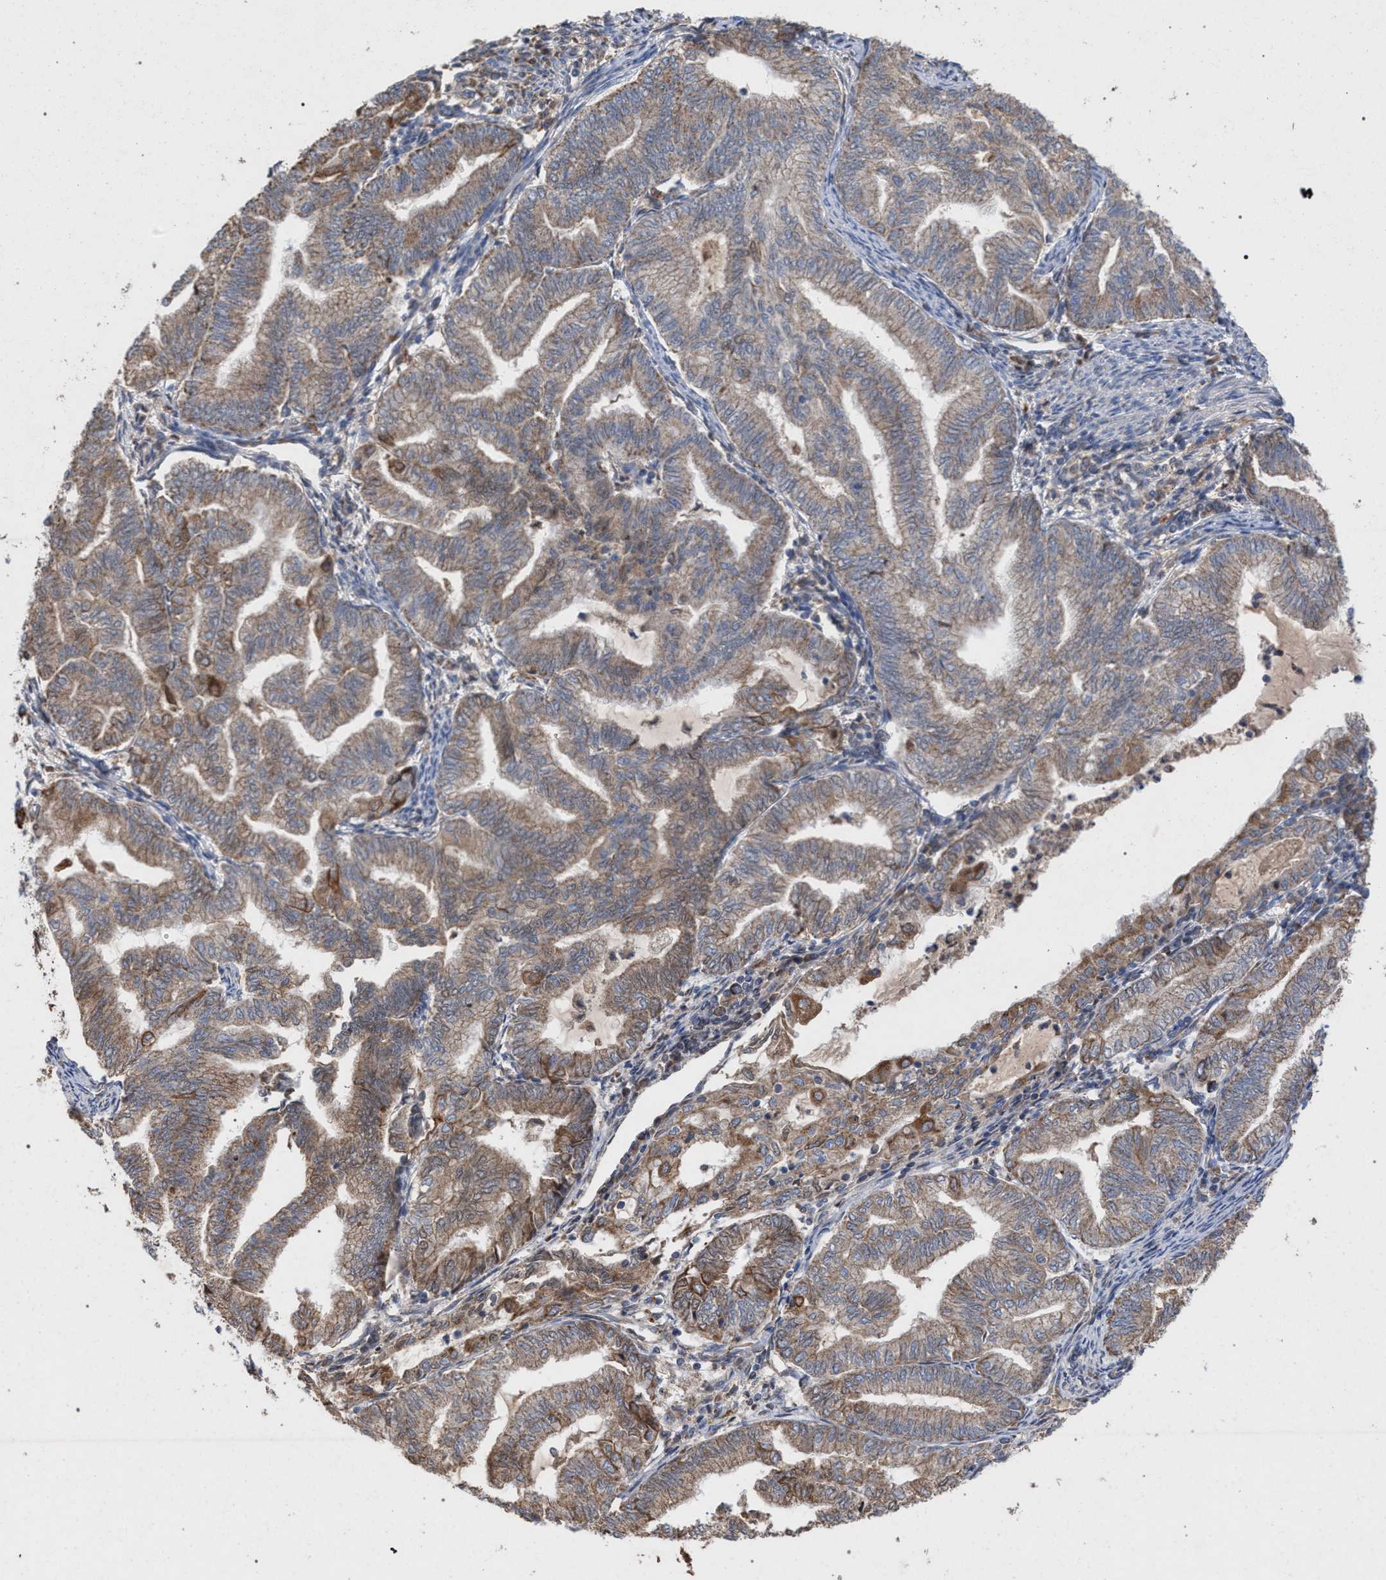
{"staining": {"intensity": "weak", "quantity": ">75%", "location": "cytoplasmic/membranous"}, "tissue": "endometrial cancer", "cell_type": "Tumor cells", "image_type": "cancer", "snomed": [{"axis": "morphology", "description": "Adenocarcinoma, NOS"}, {"axis": "topography", "description": "Endometrium"}], "caption": "Protein analysis of endometrial cancer (adenocarcinoma) tissue shows weak cytoplasmic/membranous staining in approximately >75% of tumor cells.", "gene": "BCL2L12", "patient": {"sex": "female", "age": 79}}